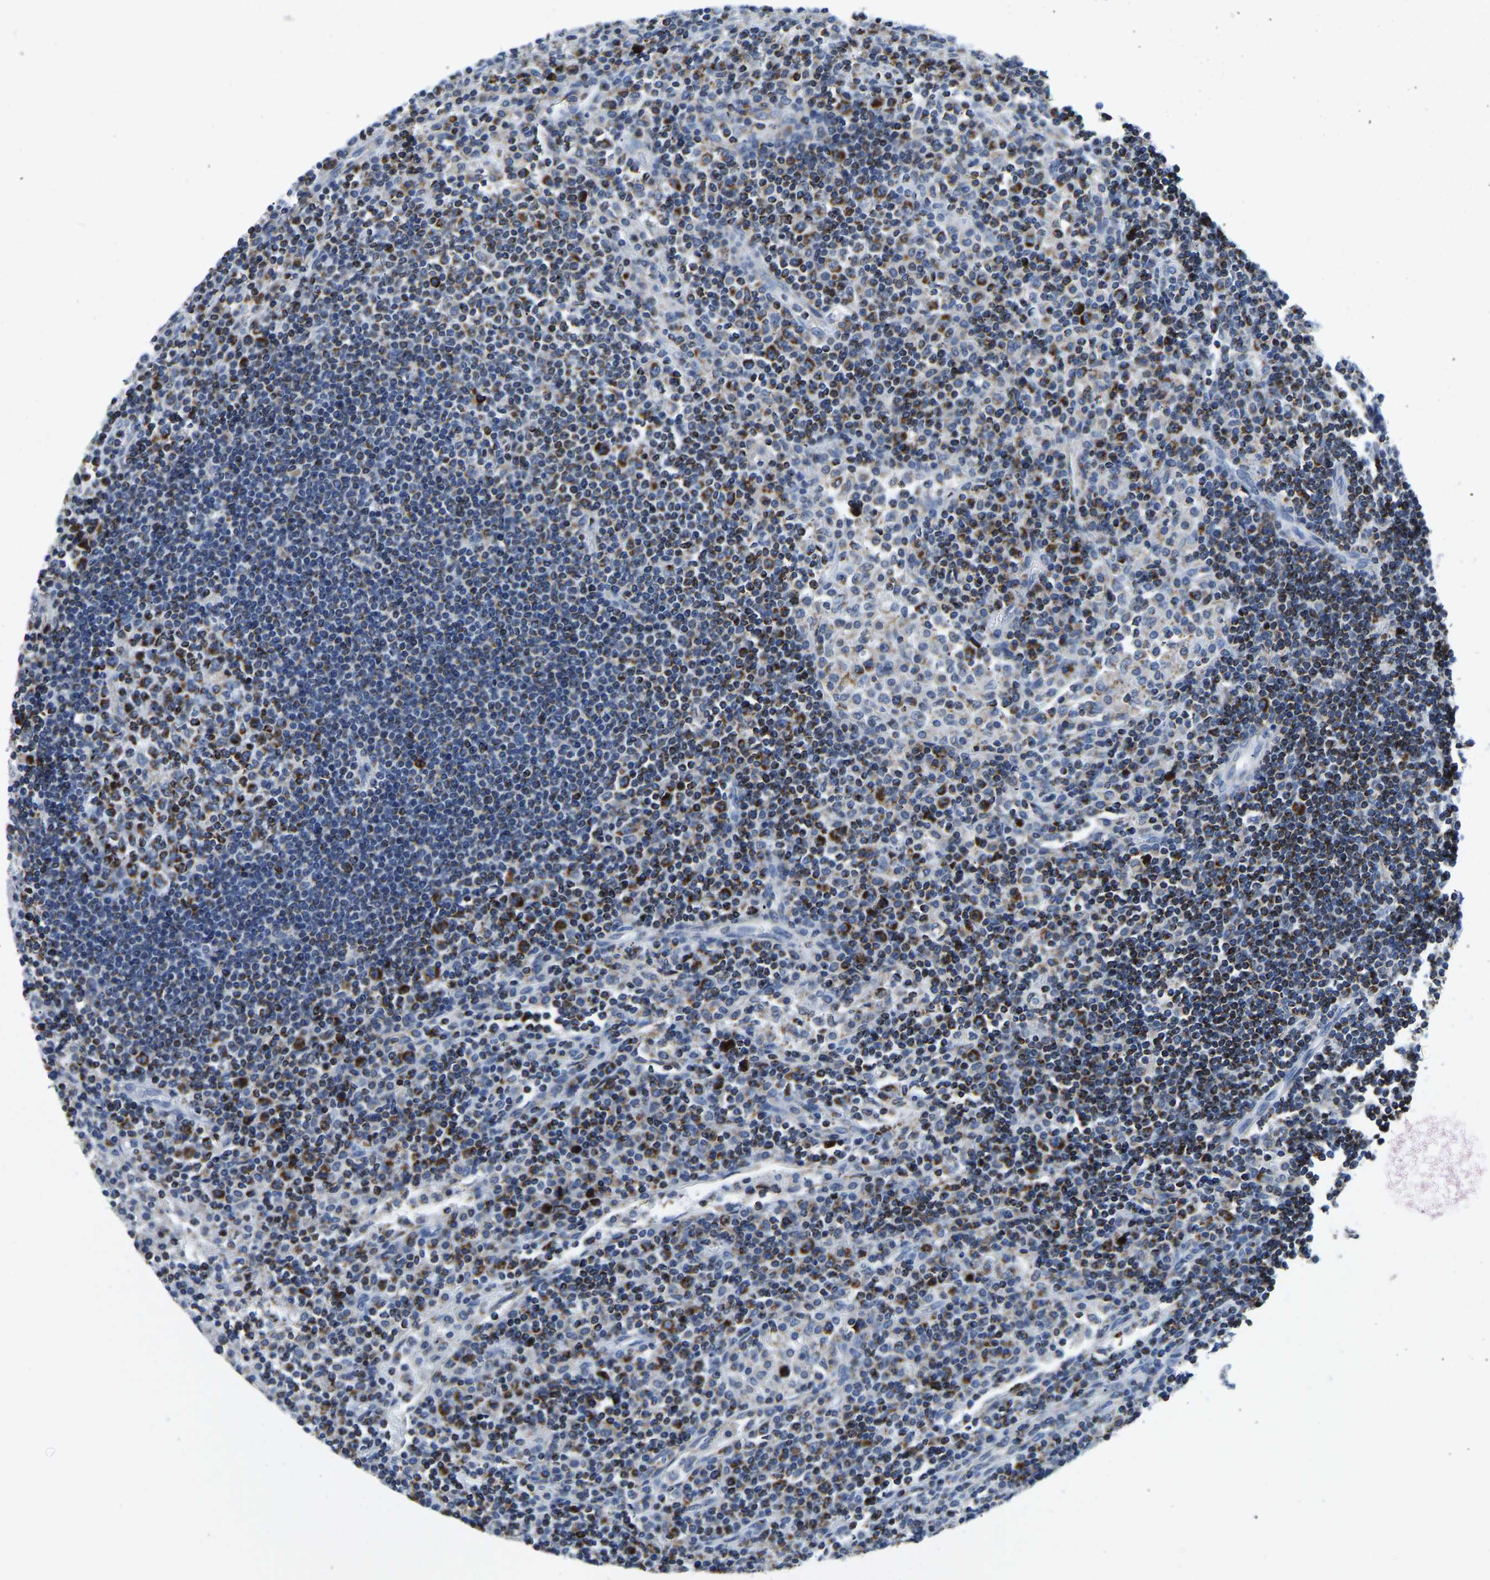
{"staining": {"intensity": "moderate", "quantity": "25%-75%", "location": "cytoplasmic/membranous"}, "tissue": "lymph node", "cell_type": "Germinal center cells", "image_type": "normal", "snomed": [{"axis": "morphology", "description": "Normal tissue, NOS"}, {"axis": "topography", "description": "Lymph node"}], "caption": "A medium amount of moderate cytoplasmic/membranous expression is identified in about 25%-75% of germinal center cells in benign lymph node. (Brightfield microscopy of DAB IHC at high magnification).", "gene": "SFXN1", "patient": {"sex": "female", "age": 53}}